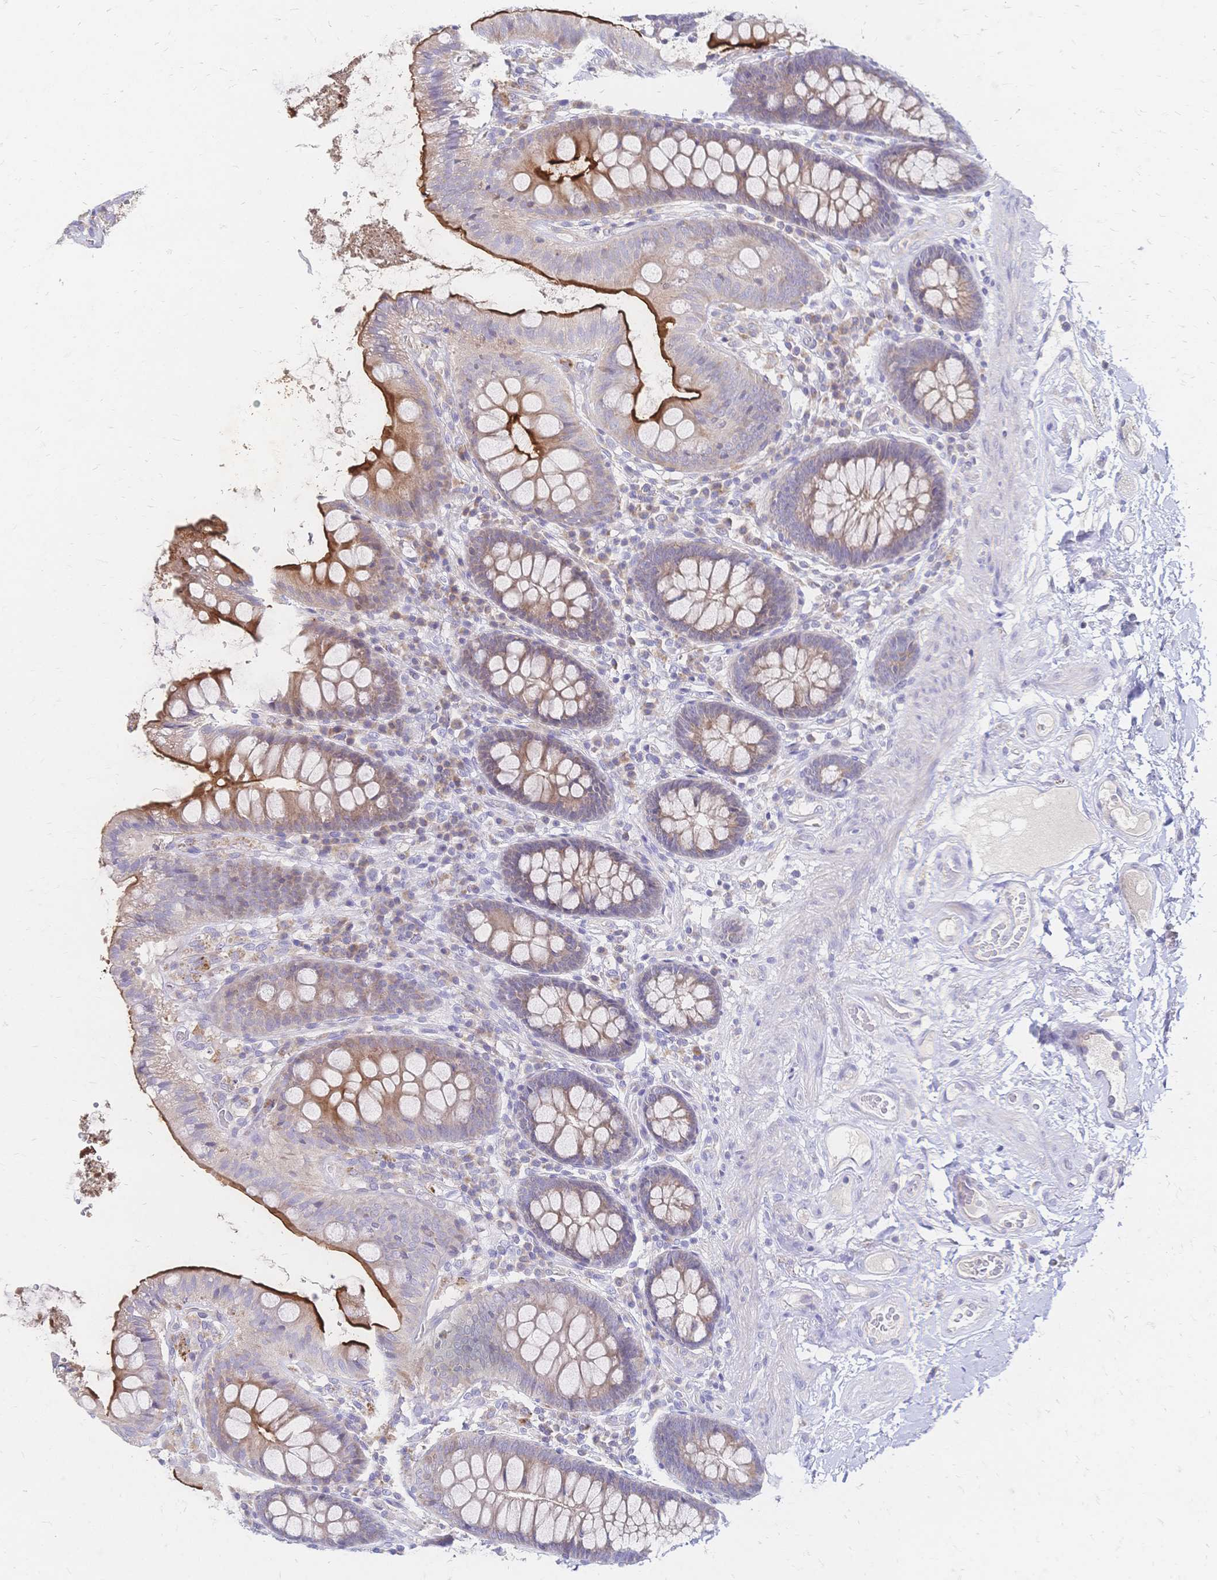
{"staining": {"intensity": "negative", "quantity": "none", "location": "none"}, "tissue": "colon", "cell_type": "Endothelial cells", "image_type": "normal", "snomed": [{"axis": "morphology", "description": "Normal tissue, NOS"}, {"axis": "topography", "description": "Colon"}], "caption": "DAB immunohistochemical staining of benign colon exhibits no significant positivity in endothelial cells.", "gene": "VWC2L", "patient": {"sex": "male", "age": 84}}